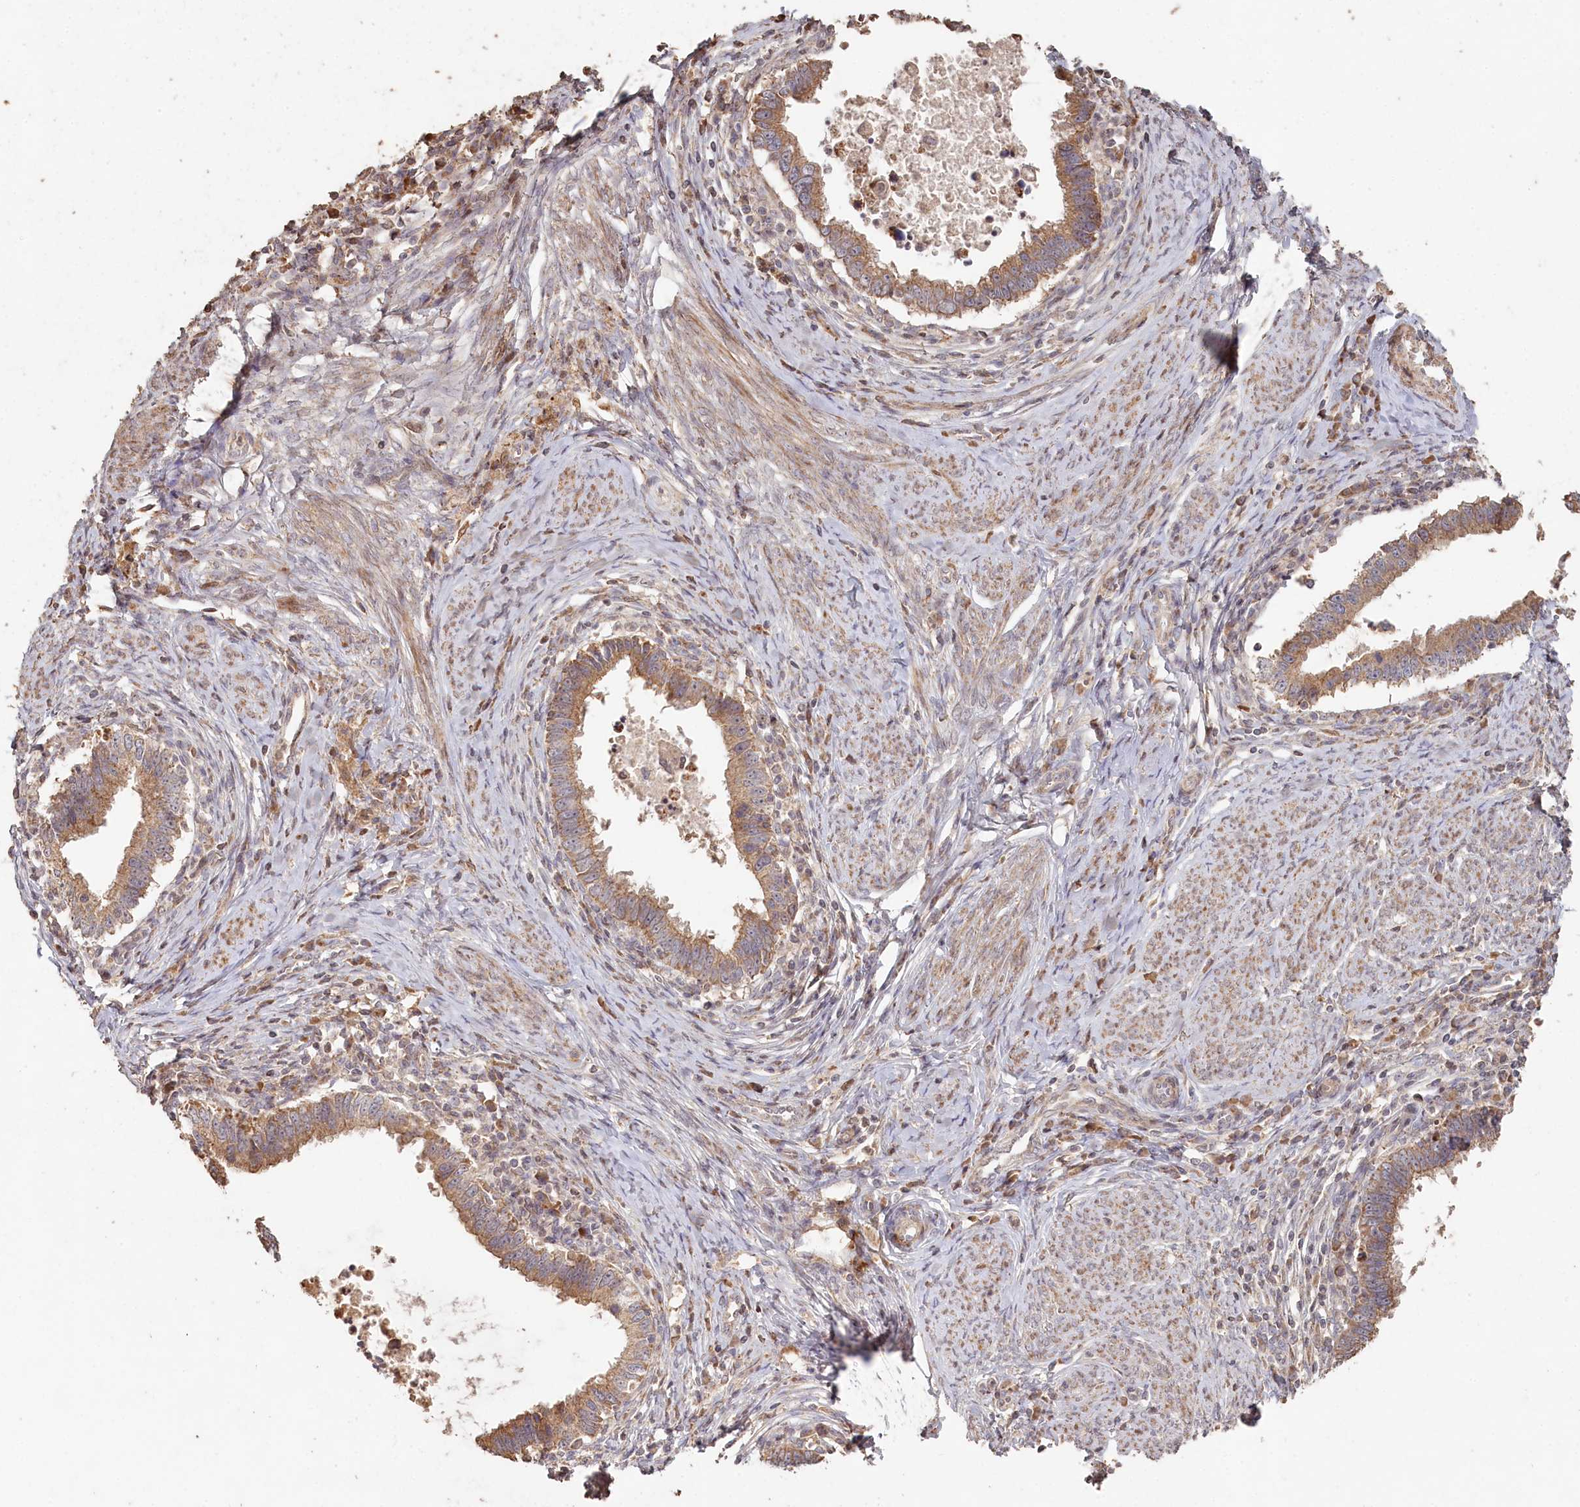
{"staining": {"intensity": "moderate", "quantity": ">75%", "location": "cytoplasmic/membranous"}, "tissue": "cervical cancer", "cell_type": "Tumor cells", "image_type": "cancer", "snomed": [{"axis": "morphology", "description": "Adenocarcinoma, NOS"}, {"axis": "topography", "description": "Cervix"}], "caption": "Cervical adenocarcinoma tissue demonstrates moderate cytoplasmic/membranous staining in about >75% of tumor cells, visualized by immunohistochemistry.", "gene": "HAL", "patient": {"sex": "female", "age": 36}}